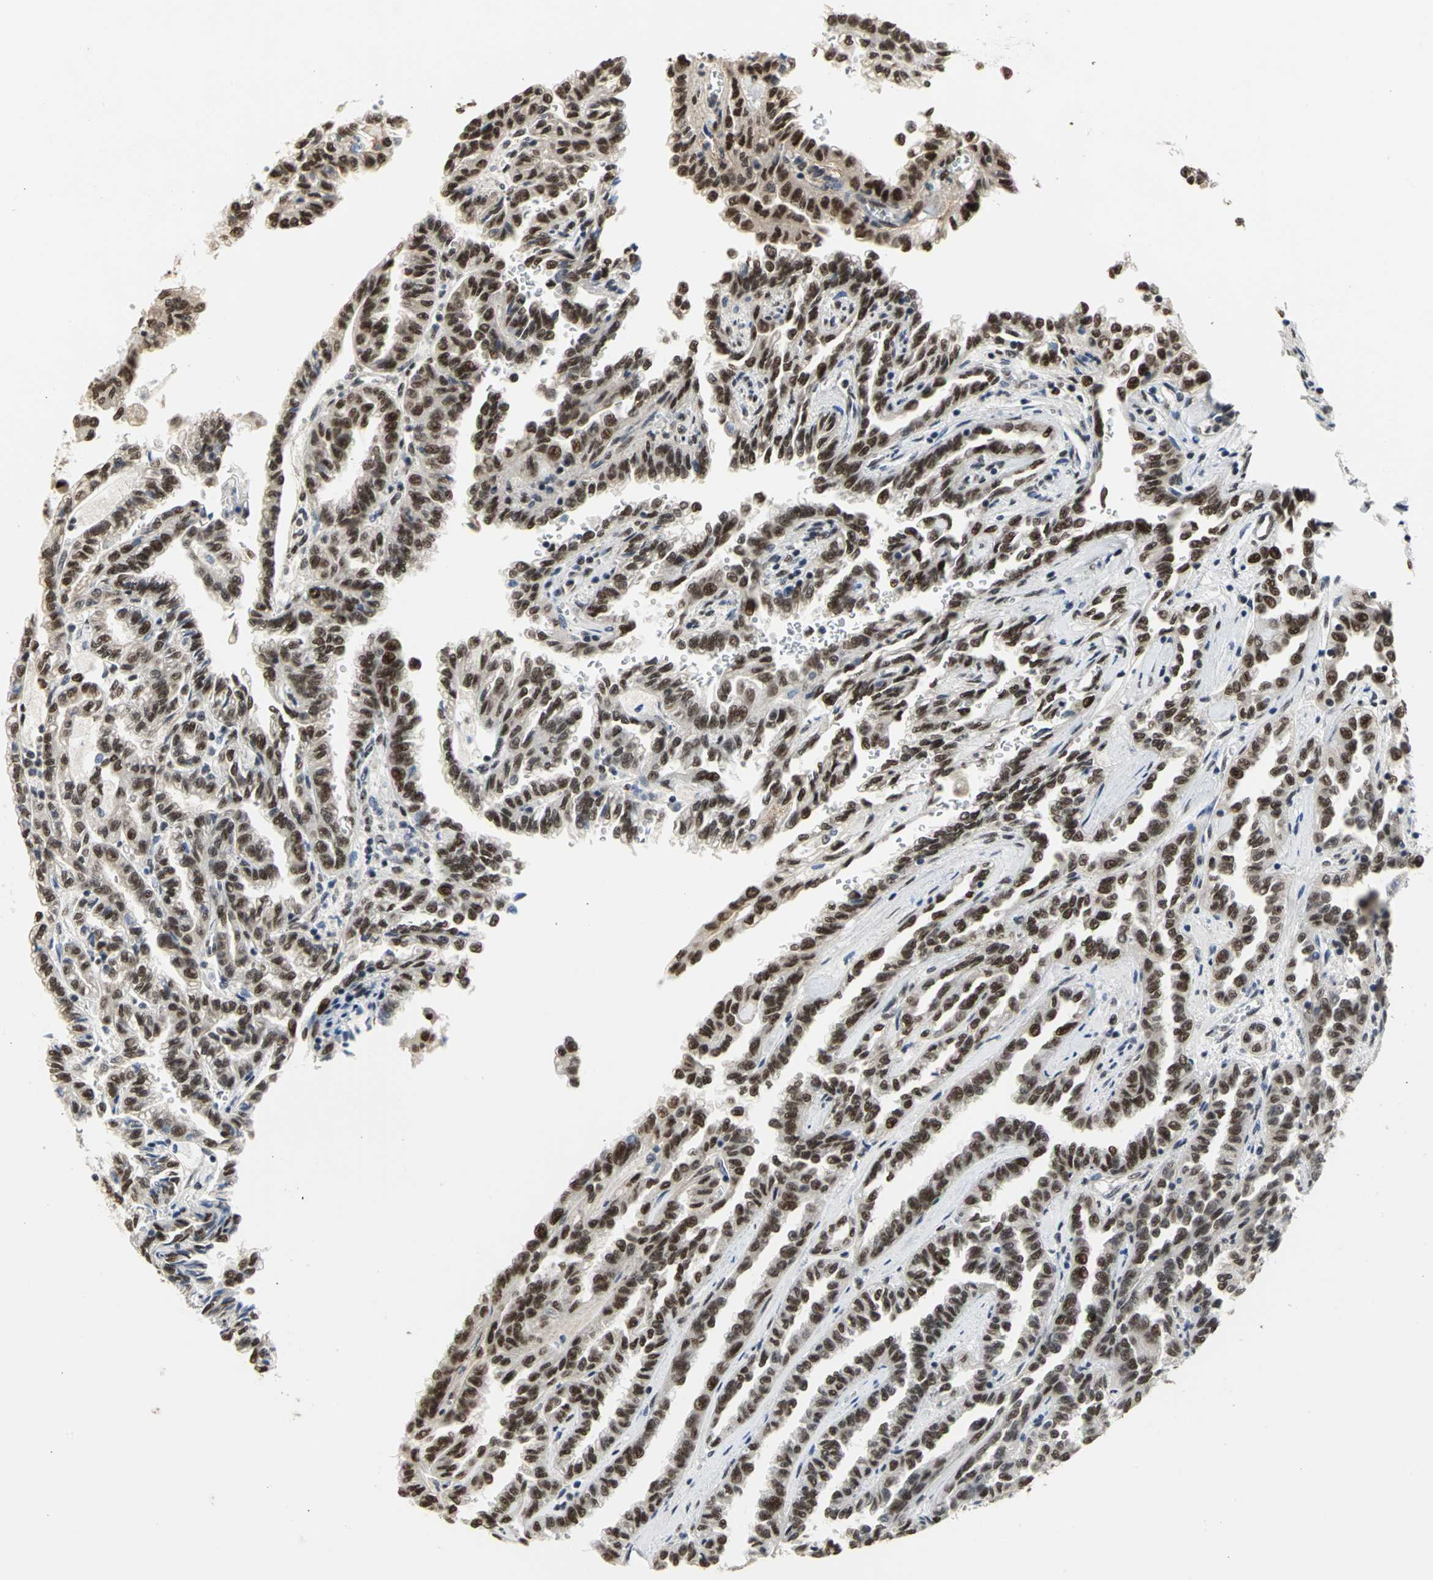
{"staining": {"intensity": "strong", "quantity": ">75%", "location": "nuclear"}, "tissue": "renal cancer", "cell_type": "Tumor cells", "image_type": "cancer", "snomed": [{"axis": "morphology", "description": "Inflammation, NOS"}, {"axis": "morphology", "description": "Adenocarcinoma, NOS"}, {"axis": "topography", "description": "Kidney"}], "caption": "The image displays a brown stain indicating the presence of a protein in the nuclear of tumor cells in renal adenocarcinoma.", "gene": "CCDC88C", "patient": {"sex": "male", "age": 68}}